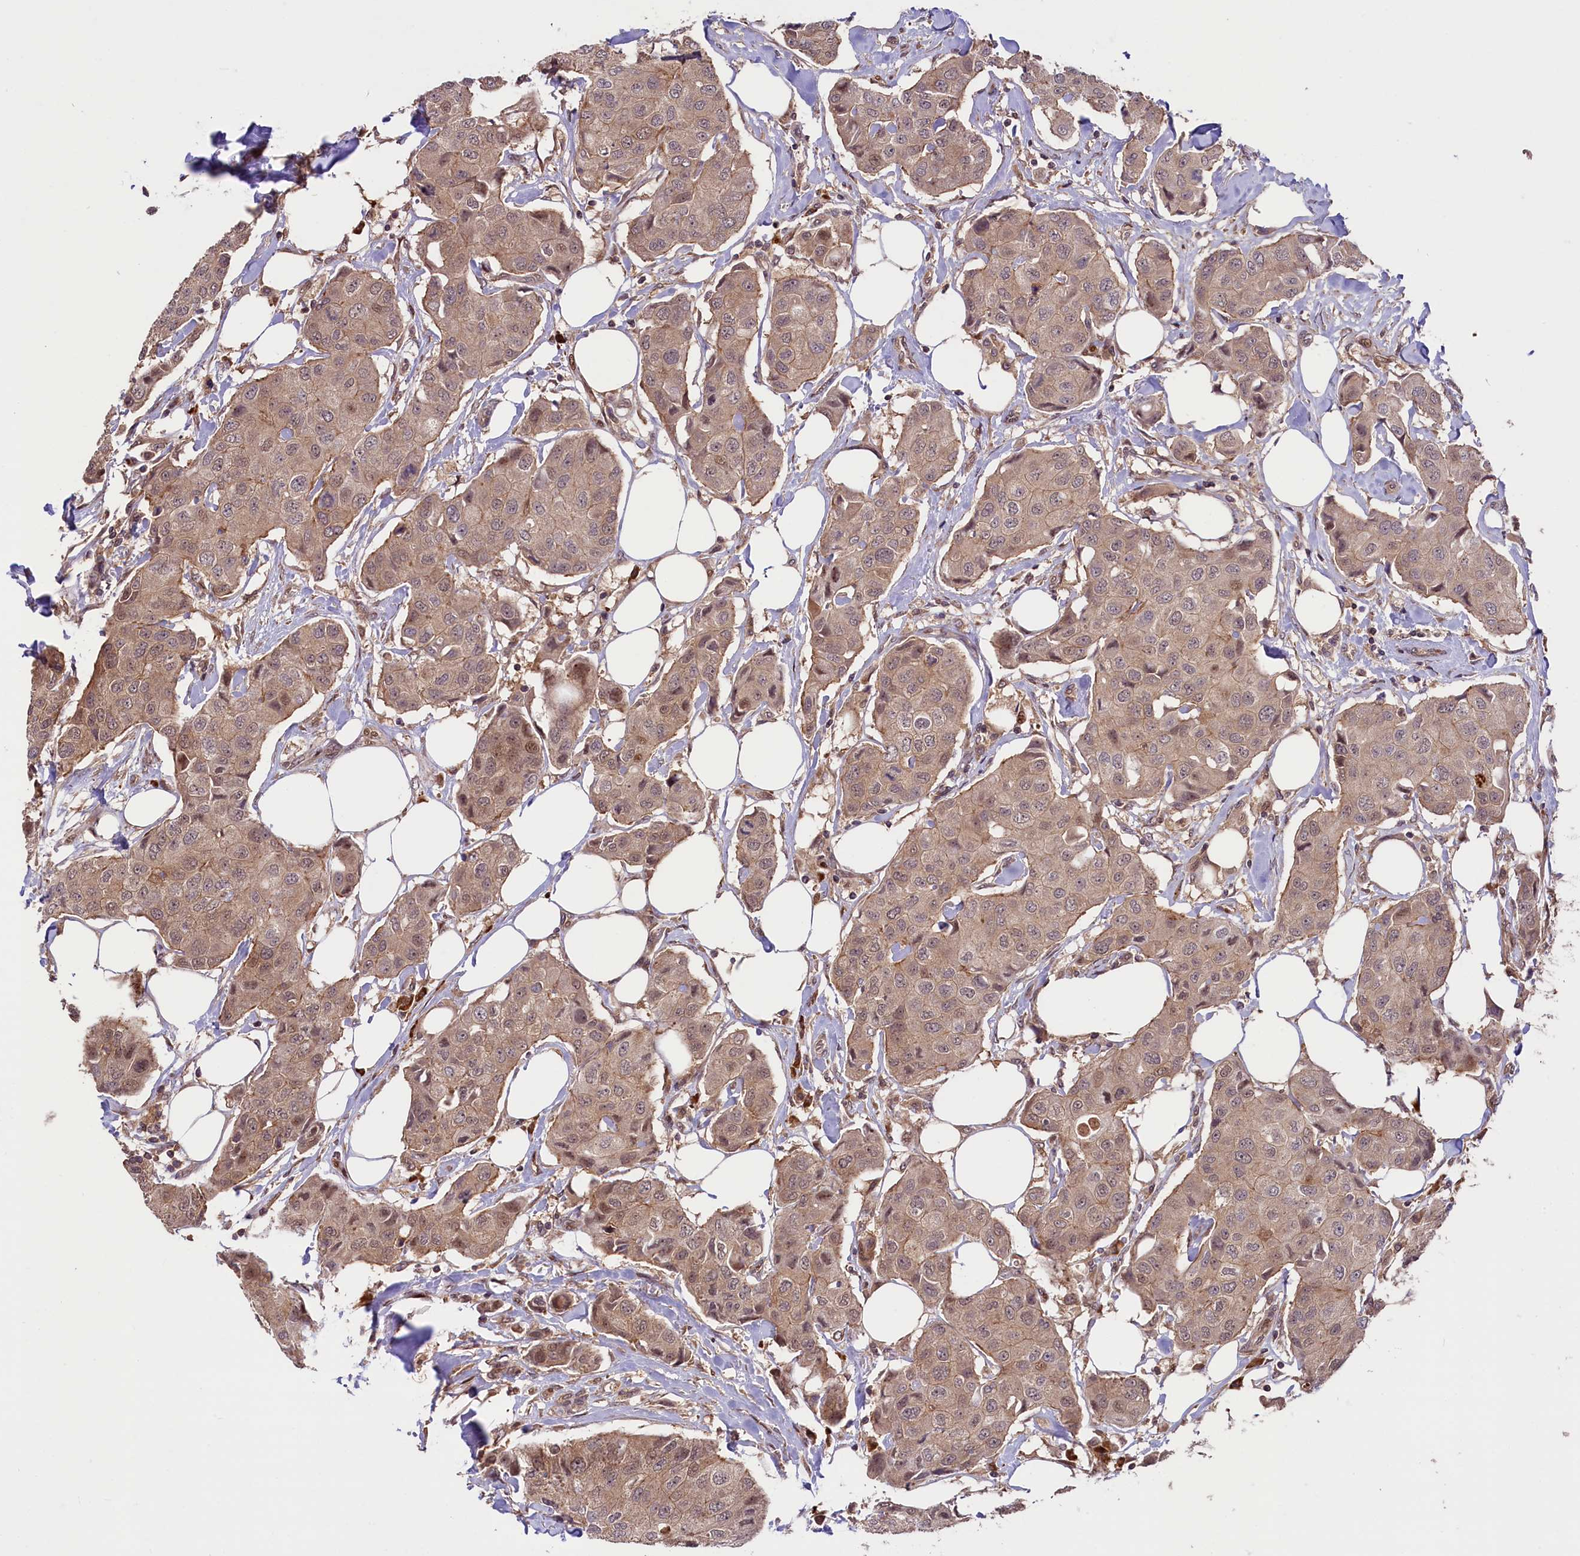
{"staining": {"intensity": "weak", "quantity": "<25%", "location": "cytoplasmic/membranous,nuclear"}, "tissue": "breast cancer", "cell_type": "Tumor cells", "image_type": "cancer", "snomed": [{"axis": "morphology", "description": "Duct carcinoma"}, {"axis": "topography", "description": "Breast"}], "caption": "Tumor cells are negative for protein expression in human breast cancer. (Stains: DAB (3,3'-diaminobenzidine) IHC with hematoxylin counter stain, Microscopy: brightfield microscopy at high magnification).", "gene": "RIC8A", "patient": {"sex": "female", "age": 80}}